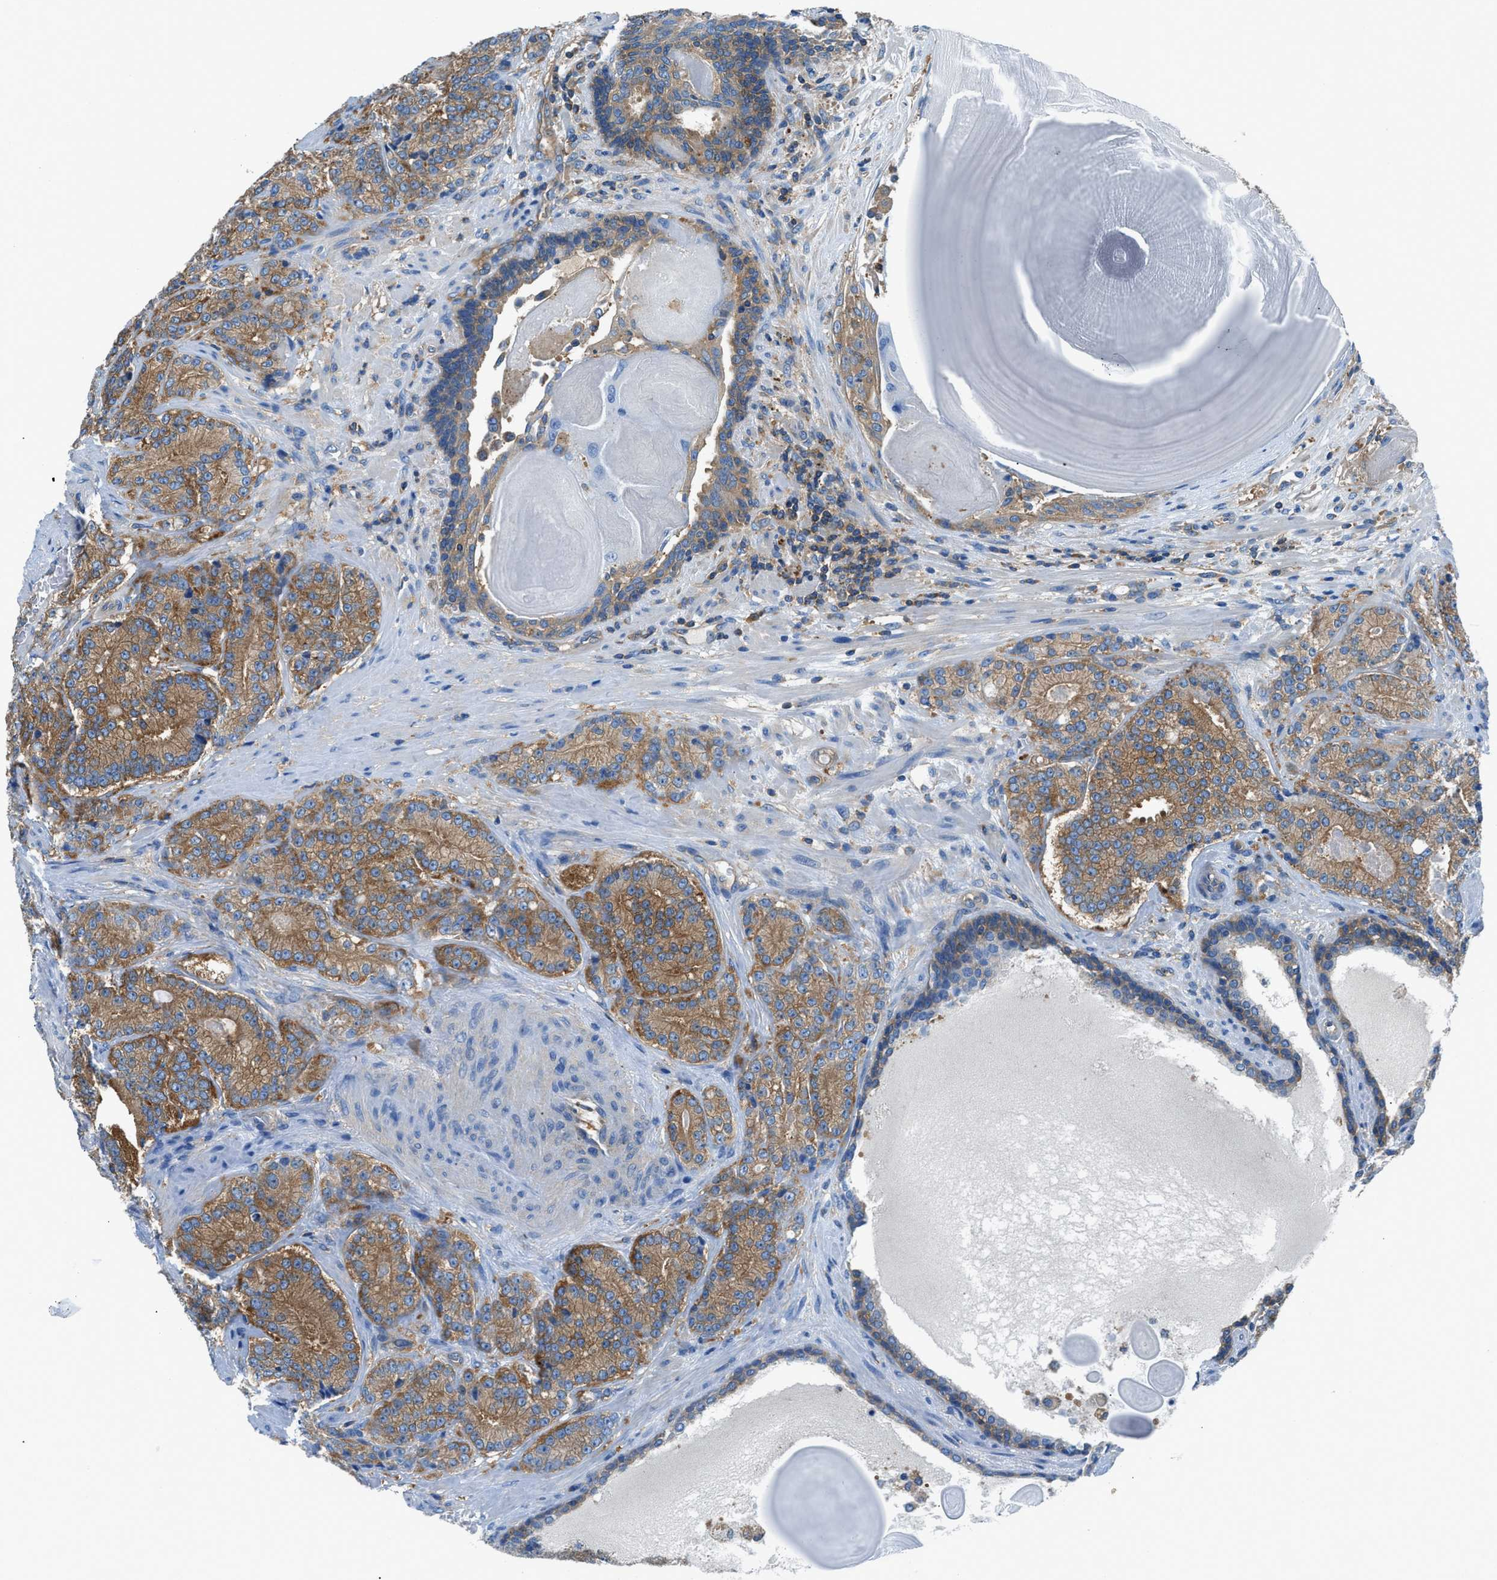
{"staining": {"intensity": "moderate", "quantity": ">75%", "location": "cytoplasmic/membranous"}, "tissue": "prostate cancer", "cell_type": "Tumor cells", "image_type": "cancer", "snomed": [{"axis": "morphology", "description": "Adenocarcinoma, High grade"}, {"axis": "topography", "description": "Prostate"}], "caption": "Human prostate cancer (adenocarcinoma (high-grade)) stained with a protein marker reveals moderate staining in tumor cells.", "gene": "SARS1", "patient": {"sex": "male", "age": 61}}